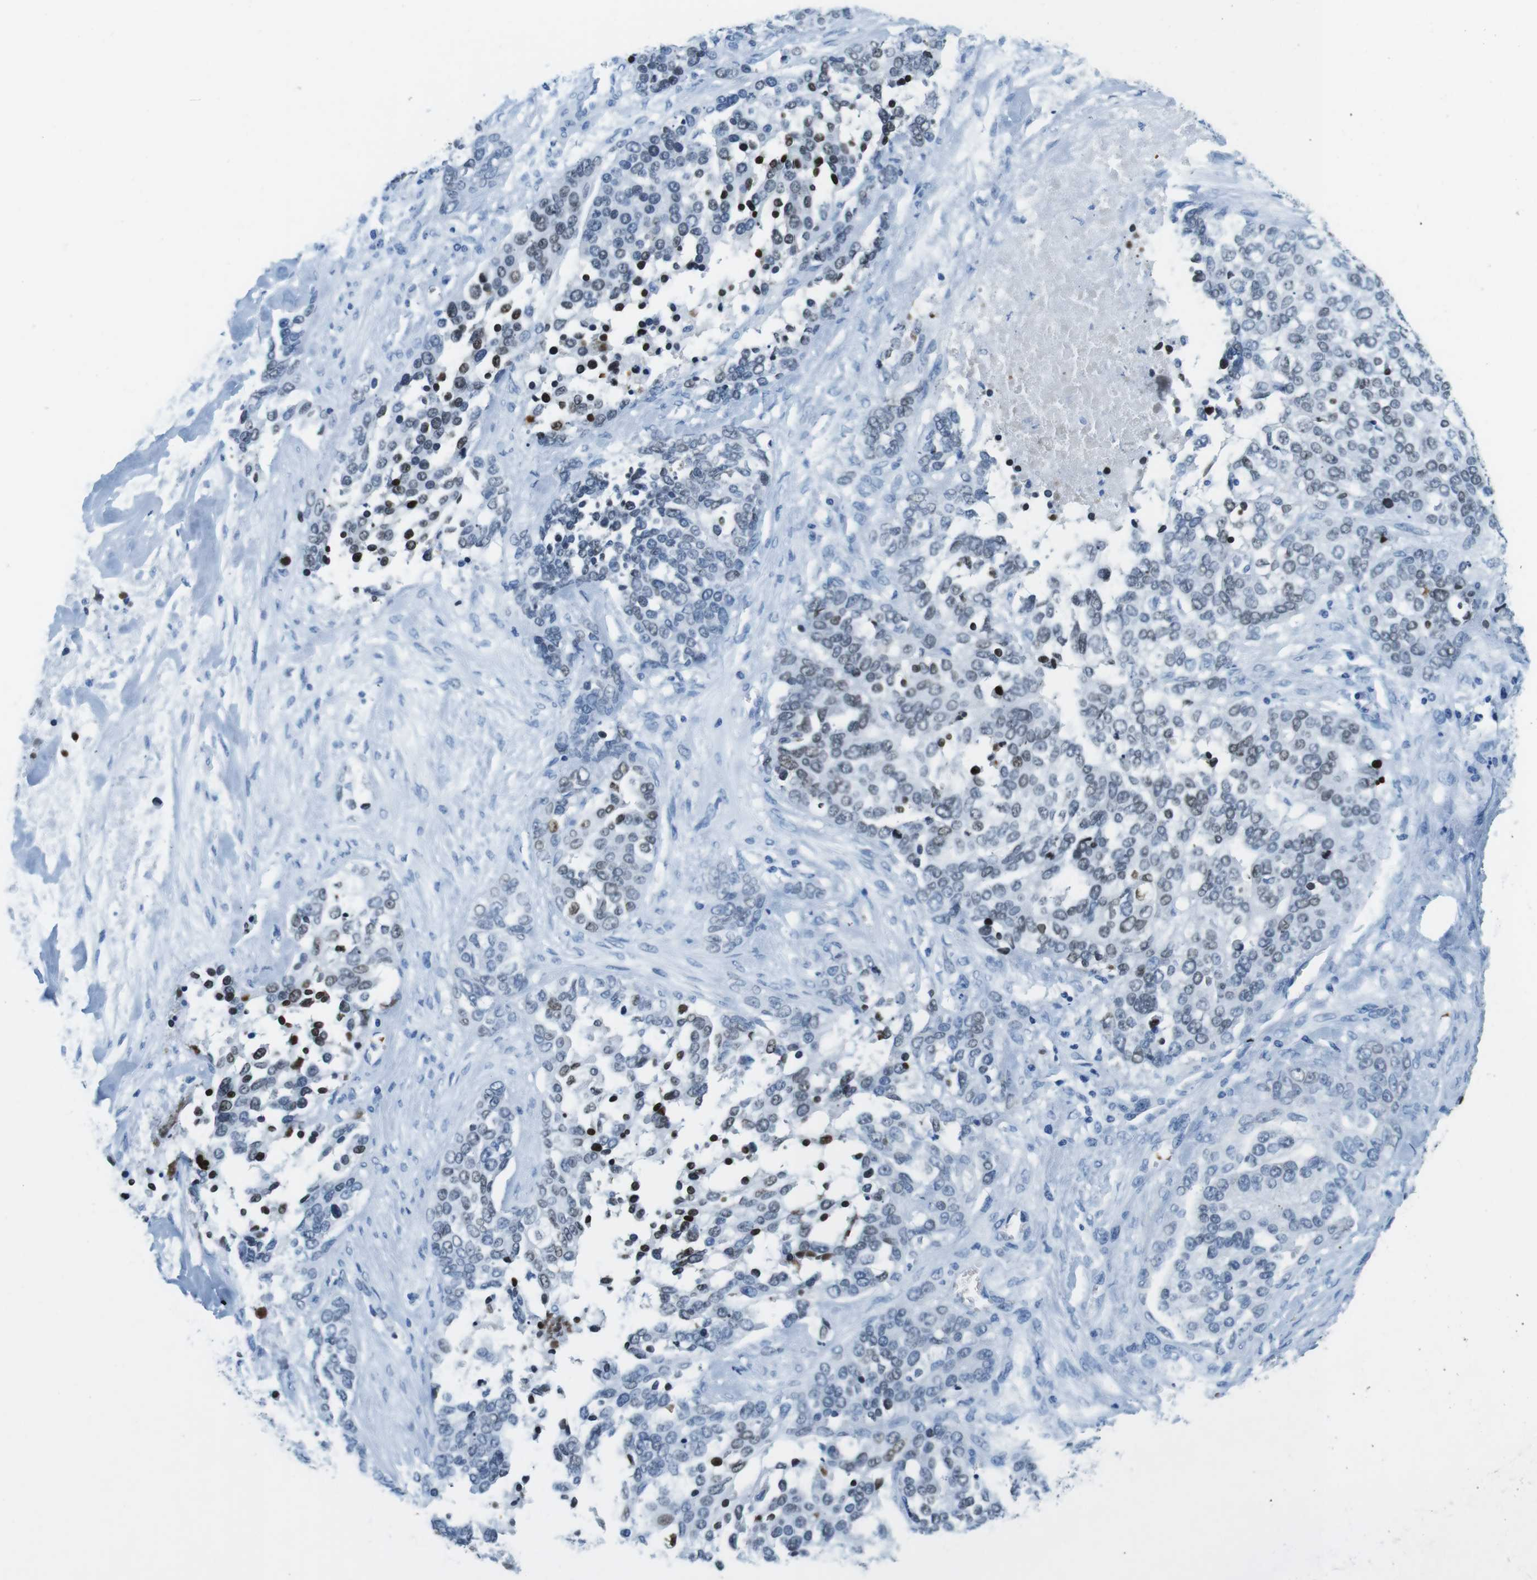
{"staining": {"intensity": "negative", "quantity": "none", "location": "none"}, "tissue": "ovarian cancer", "cell_type": "Tumor cells", "image_type": "cancer", "snomed": [{"axis": "morphology", "description": "Cystadenocarcinoma, serous, NOS"}, {"axis": "topography", "description": "Ovary"}], "caption": "A histopathology image of ovarian cancer (serous cystadenocarcinoma) stained for a protein reveals no brown staining in tumor cells.", "gene": "TFAP2C", "patient": {"sex": "female", "age": 44}}